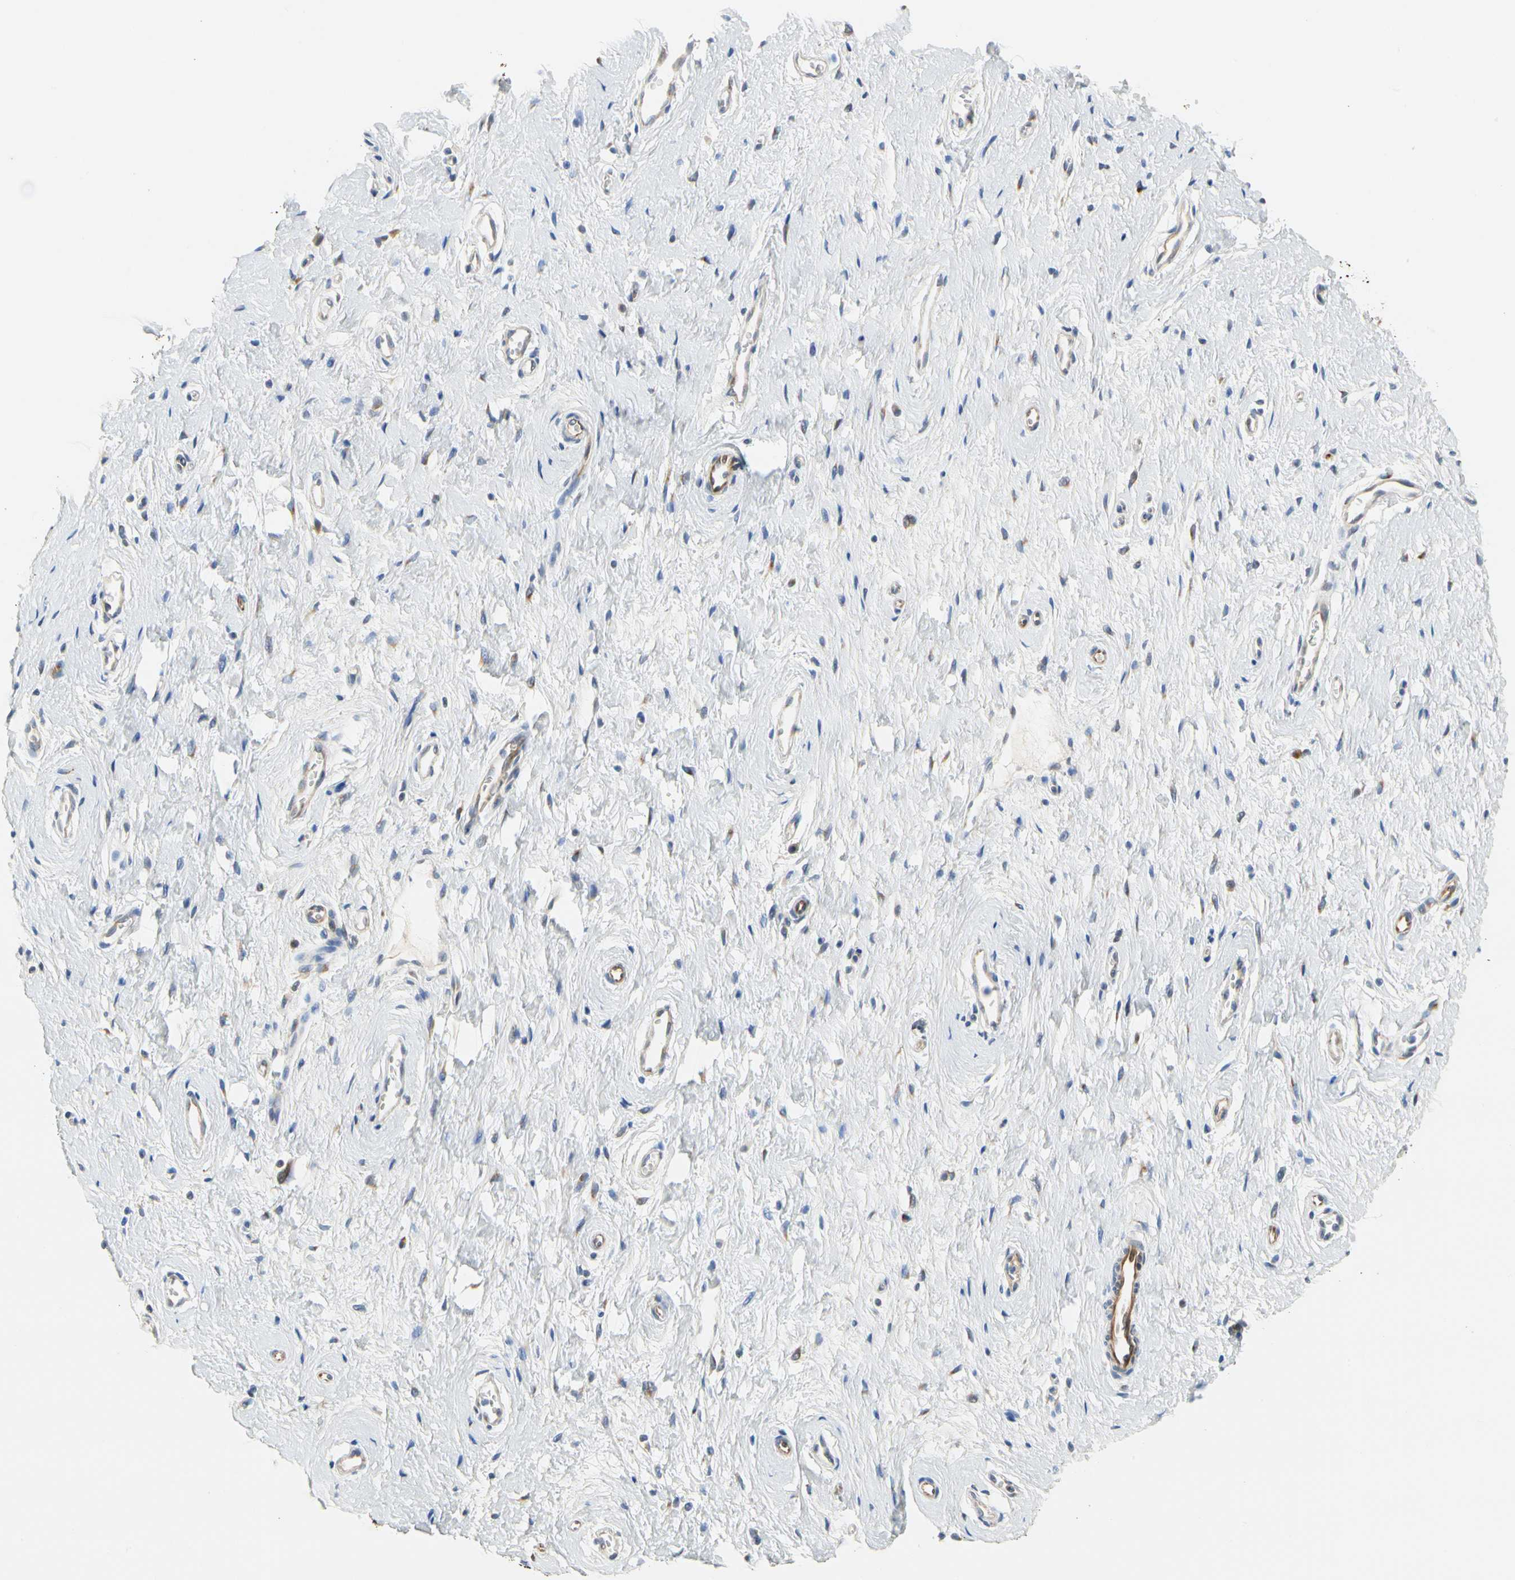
{"staining": {"intensity": "weak", "quantity": "<25%", "location": "cytoplasmic/membranous"}, "tissue": "vagina", "cell_type": "Squamous epithelial cells", "image_type": "normal", "snomed": [{"axis": "morphology", "description": "Normal tissue, NOS"}, {"axis": "topography", "description": "Soft tissue"}, {"axis": "topography", "description": "Vagina"}], "caption": "DAB (3,3'-diaminobenzidine) immunohistochemical staining of unremarkable human vagina exhibits no significant expression in squamous epithelial cells. The staining was performed using DAB to visualize the protein expression in brown, while the nuclei were stained in blue with hematoxylin (Magnification: 20x).", "gene": "ZNF236", "patient": {"sex": "female", "age": 61}}